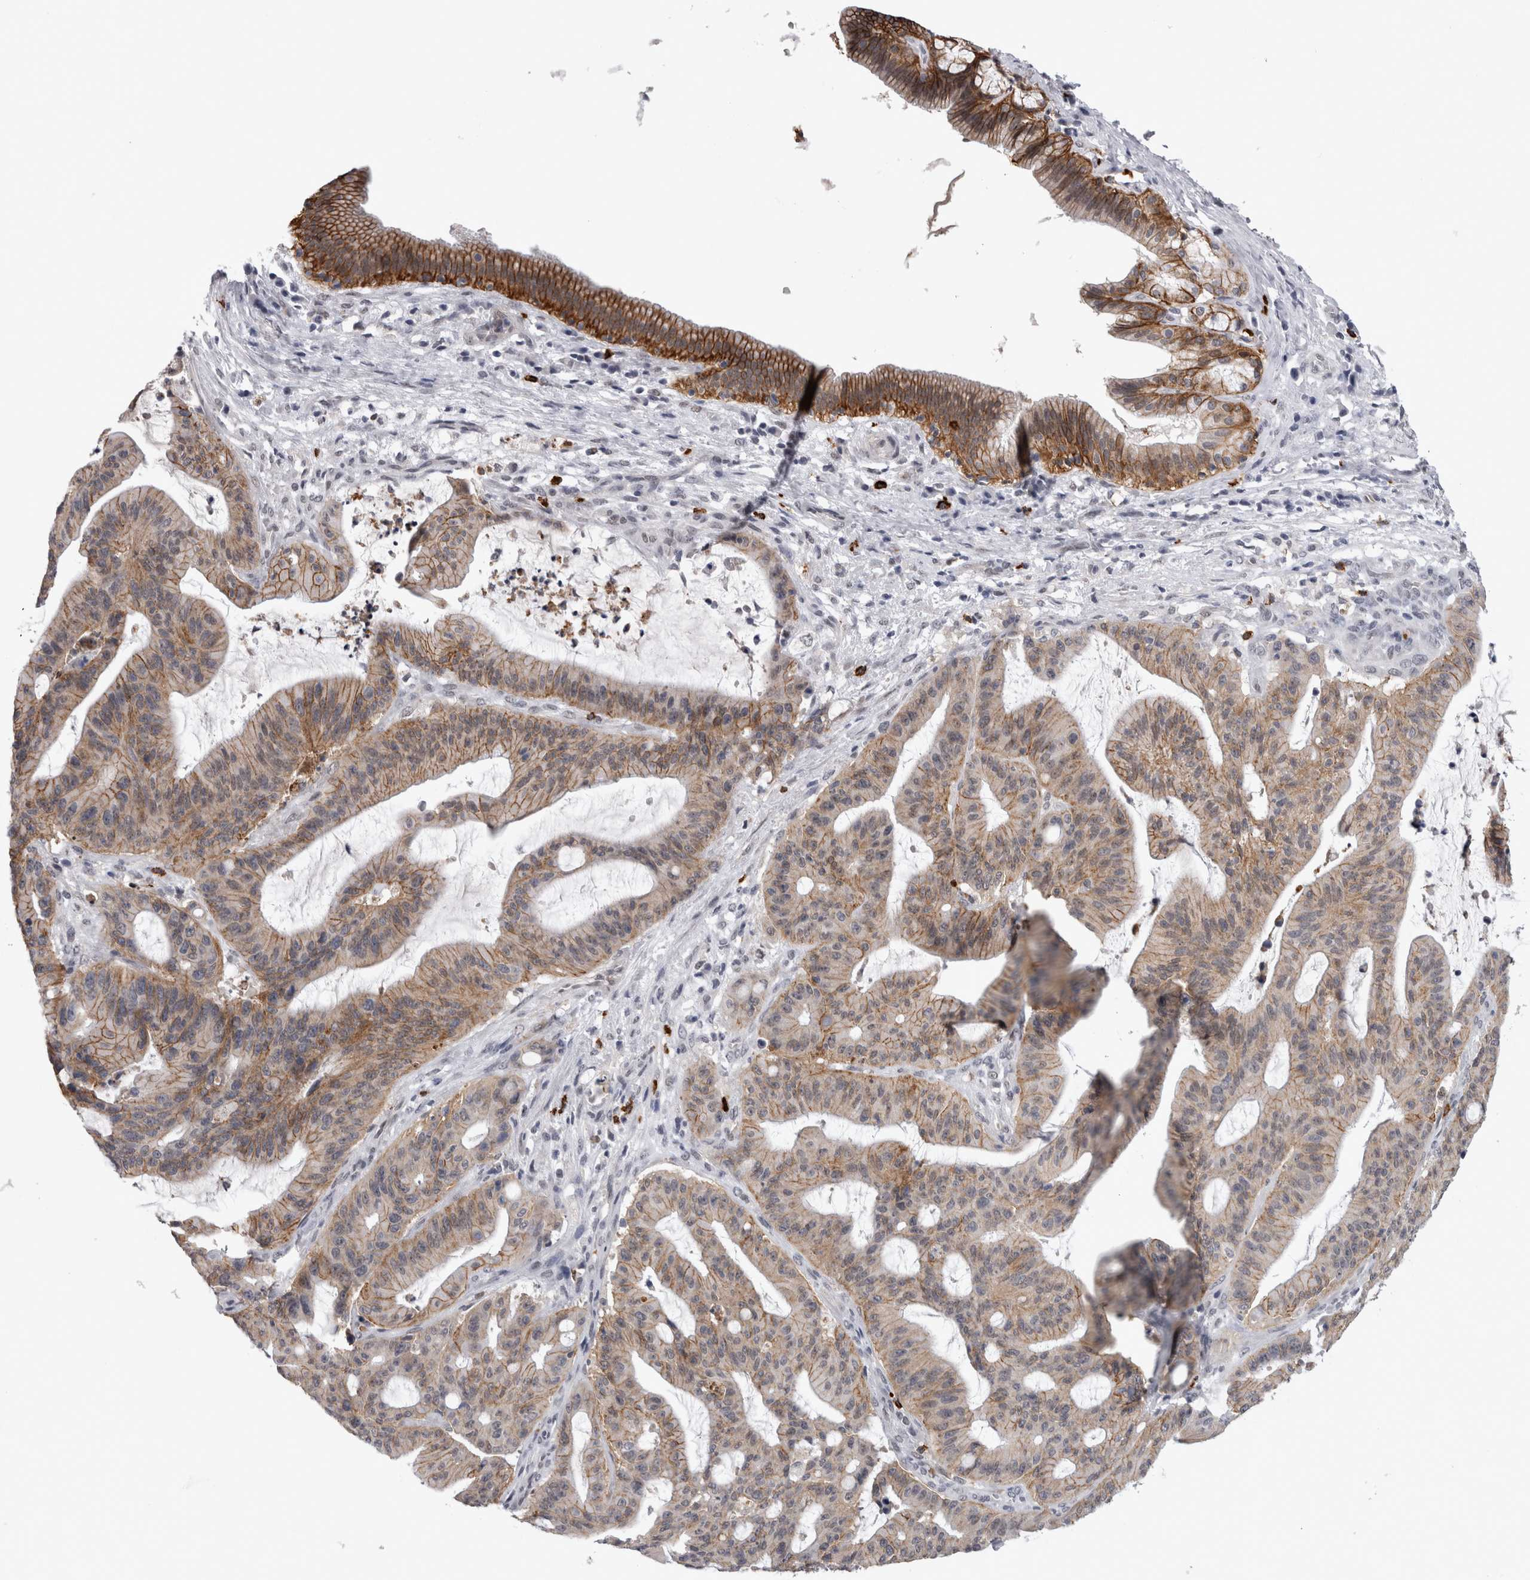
{"staining": {"intensity": "moderate", "quantity": ">75%", "location": "cytoplasmic/membranous"}, "tissue": "liver cancer", "cell_type": "Tumor cells", "image_type": "cancer", "snomed": [{"axis": "morphology", "description": "Normal tissue, NOS"}, {"axis": "morphology", "description": "Cholangiocarcinoma"}, {"axis": "topography", "description": "Liver"}, {"axis": "topography", "description": "Peripheral nerve tissue"}], "caption": "Liver cancer (cholangiocarcinoma) stained with a protein marker shows moderate staining in tumor cells.", "gene": "PEBP4", "patient": {"sex": "female", "age": 73}}